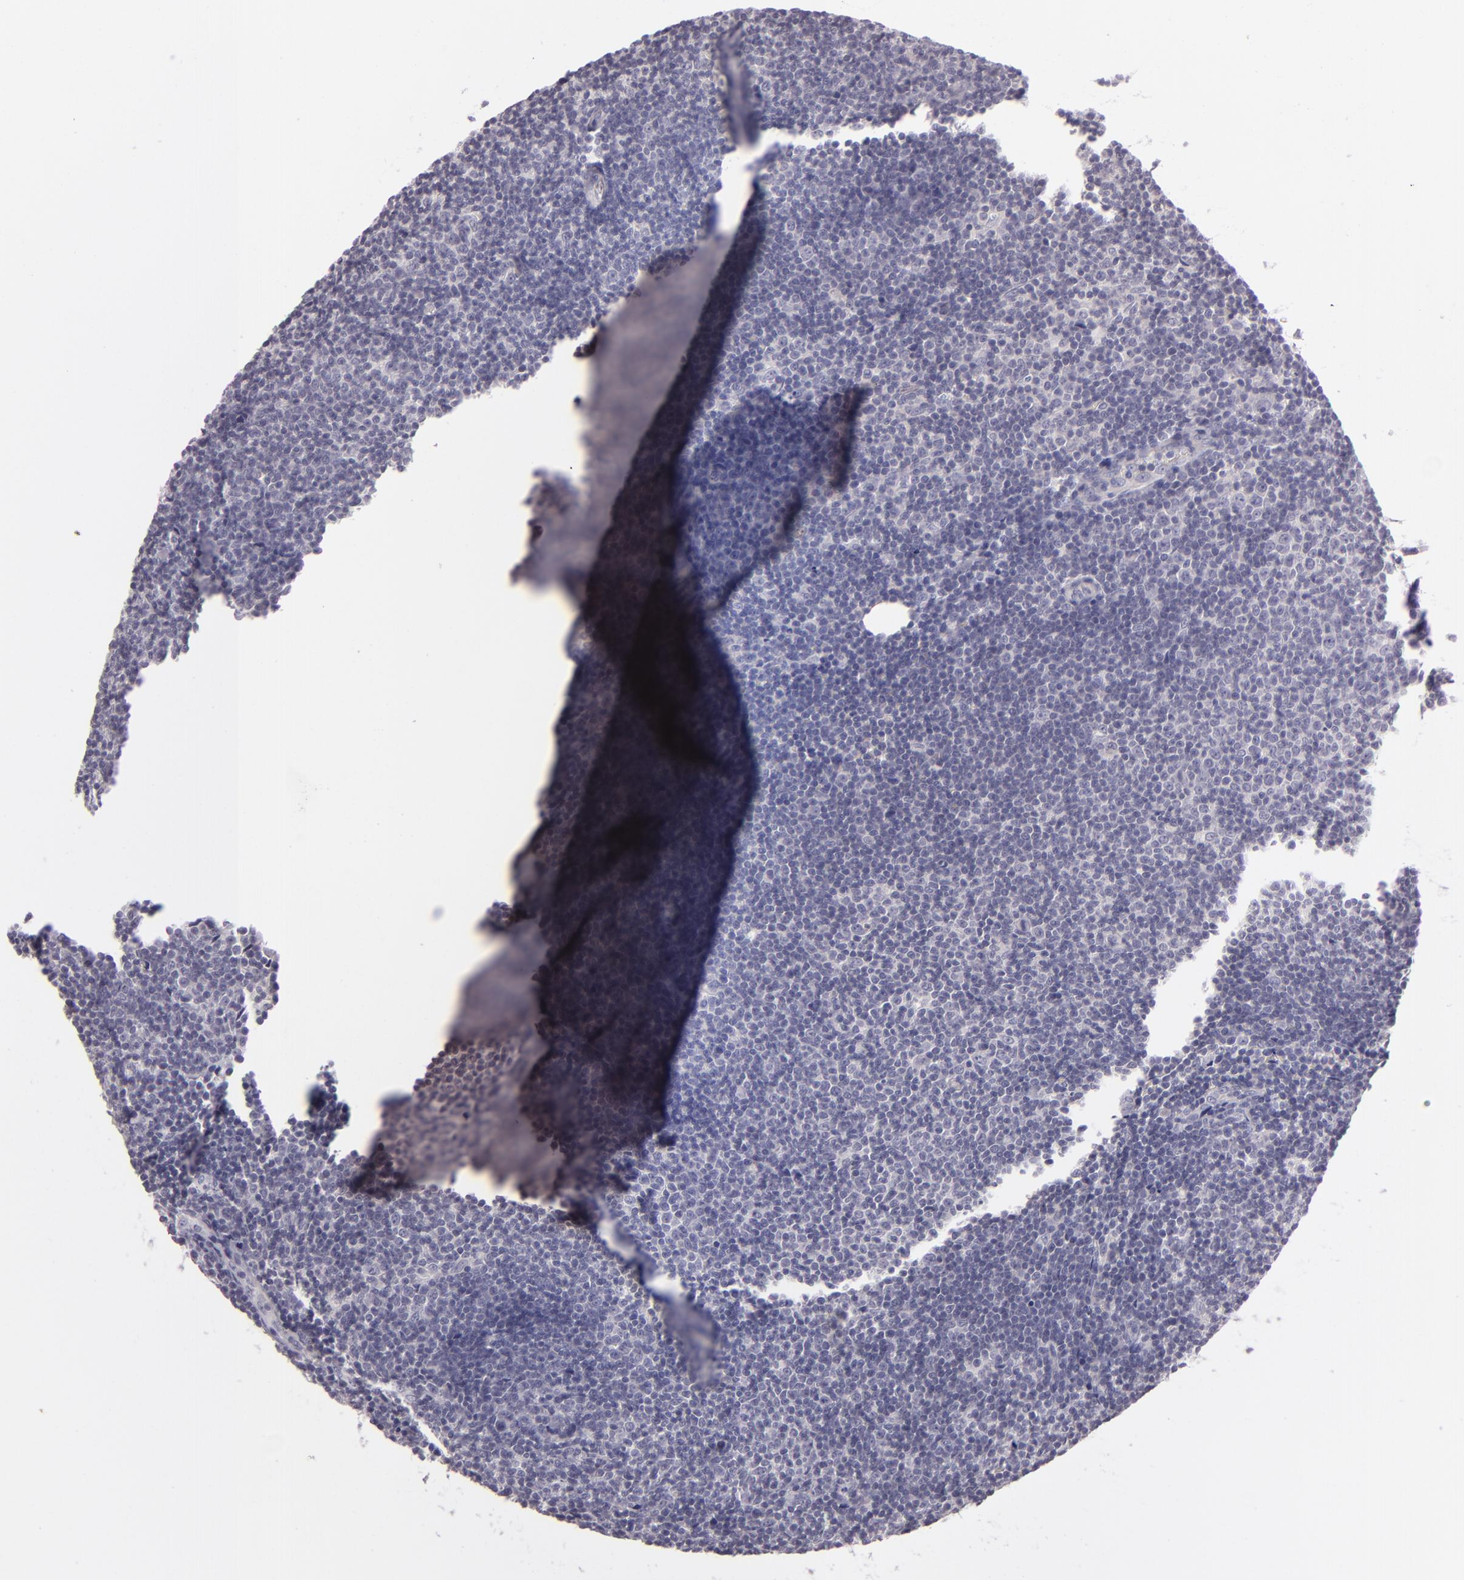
{"staining": {"intensity": "negative", "quantity": "none", "location": "none"}, "tissue": "lymphoma", "cell_type": "Tumor cells", "image_type": "cancer", "snomed": [{"axis": "morphology", "description": "Malignant lymphoma, non-Hodgkin's type, Low grade"}, {"axis": "topography", "description": "Lymph node"}], "caption": "DAB (3,3'-diaminobenzidine) immunohistochemical staining of low-grade malignant lymphoma, non-Hodgkin's type shows no significant positivity in tumor cells.", "gene": "EGFL6", "patient": {"sex": "male", "age": 49}}